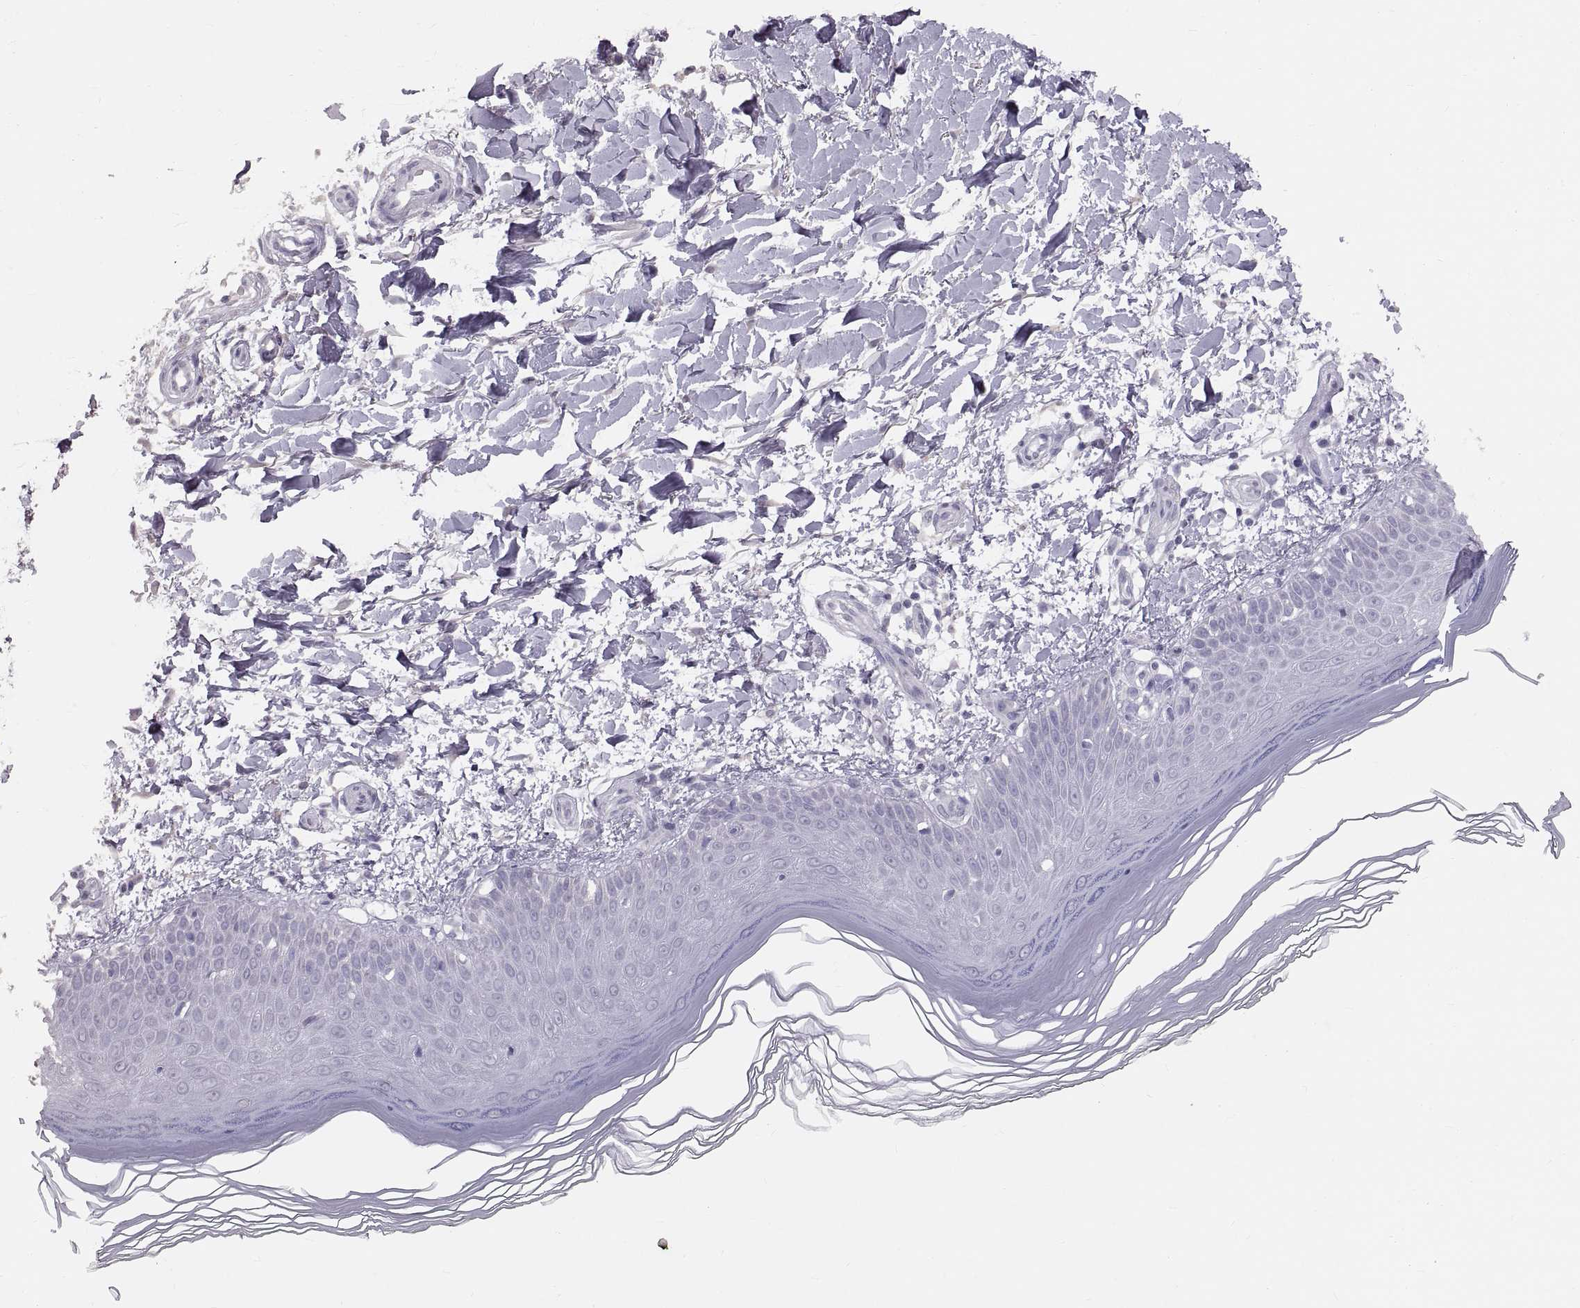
{"staining": {"intensity": "negative", "quantity": "none", "location": "none"}, "tissue": "skin", "cell_type": "Fibroblasts", "image_type": "normal", "snomed": [{"axis": "morphology", "description": "Normal tissue, NOS"}, {"axis": "topography", "description": "Skin"}], "caption": "This is an IHC micrograph of normal human skin. There is no expression in fibroblasts.", "gene": "WBP2NL", "patient": {"sex": "female", "age": 62}}